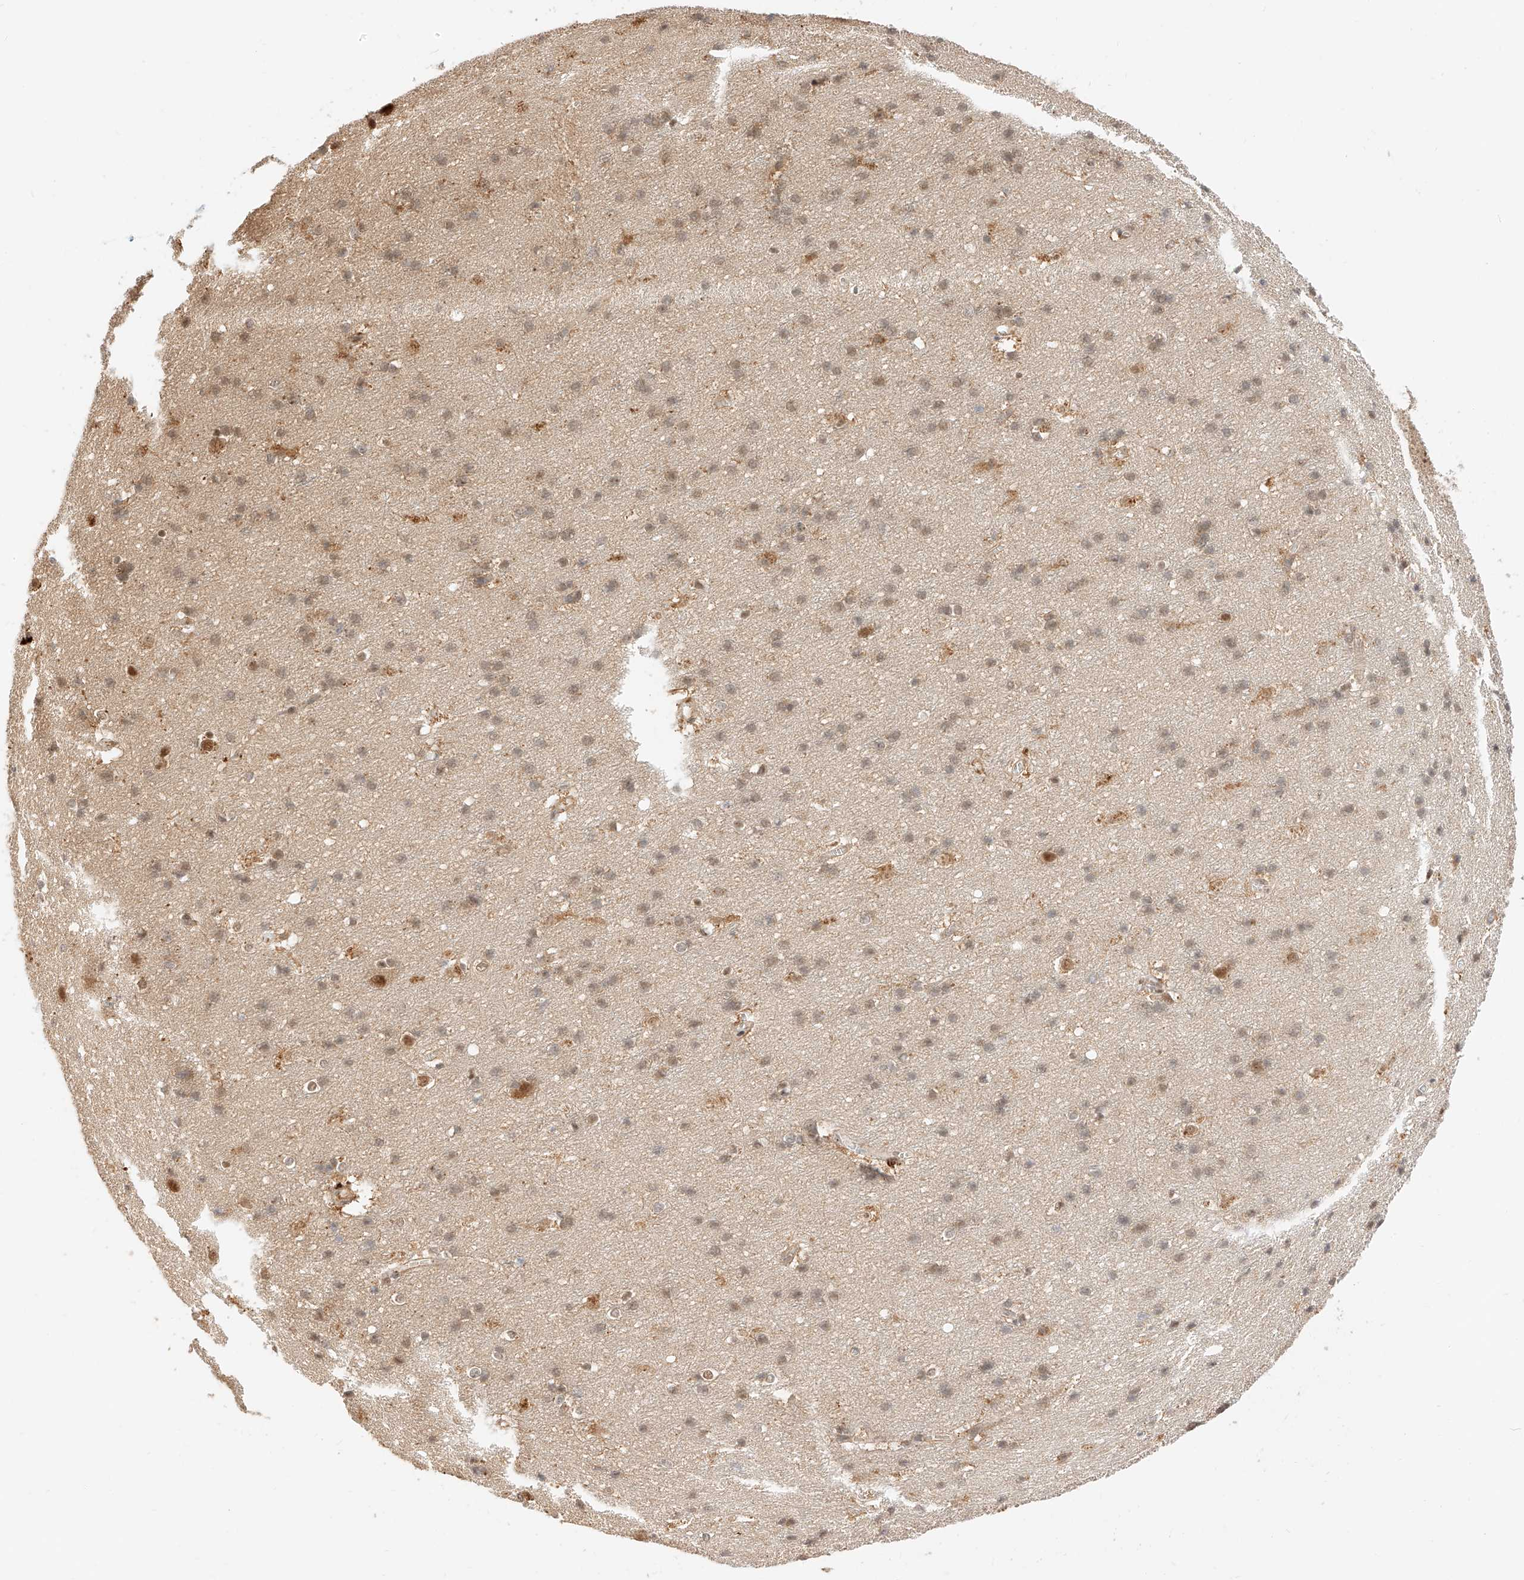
{"staining": {"intensity": "moderate", "quantity": ">75%", "location": "cytoplasmic/membranous"}, "tissue": "cerebral cortex", "cell_type": "Endothelial cells", "image_type": "normal", "snomed": [{"axis": "morphology", "description": "Normal tissue, NOS"}, {"axis": "topography", "description": "Cerebral cortex"}], "caption": "Immunohistochemical staining of benign cerebral cortex exhibits moderate cytoplasmic/membranous protein expression in approximately >75% of endothelial cells. Nuclei are stained in blue.", "gene": "EIF4H", "patient": {"sex": "male", "age": 54}}